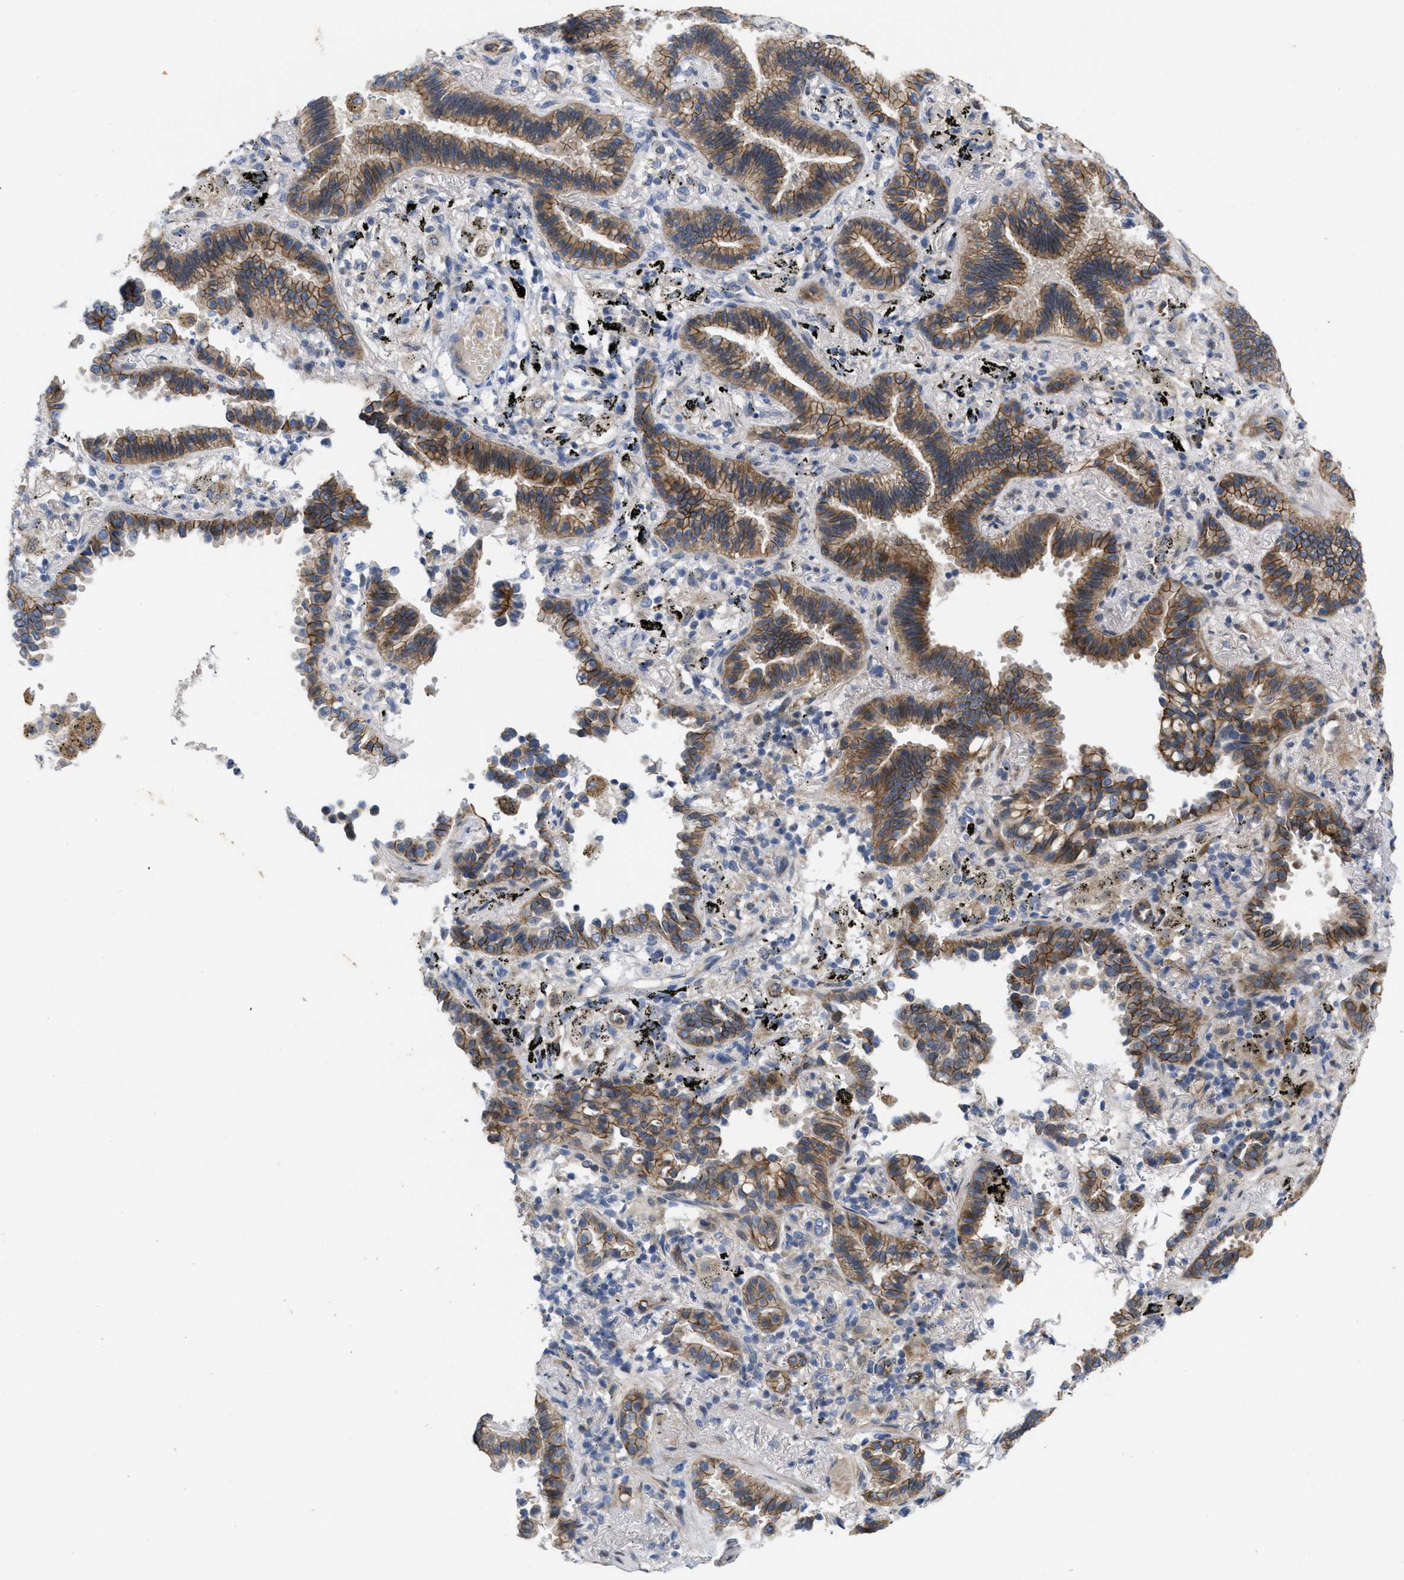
{"staining": {"intensity": "moderate", "quantity": ">75%", "location": "cytoplasmic/membranous"}, "tissue": "lung cancer", "cell_type": "Tumor cells", "image_type": "cancer", "snomed": [{"axis": "morphology", "description": "Normal tissue, NOS"}, {"axis": "morphology", "description": "Adenocarcinoma, NOS"}, {"axis": "topography", "description": "Lung"}], "caption": "Protein expression analysis of lung adenocarcinoma shows moderate cytoplasmic/membranous staining in about >75% of tumor cells.", "gene": "CDPF1", "patient": {"sex": "male", "age": 59}}